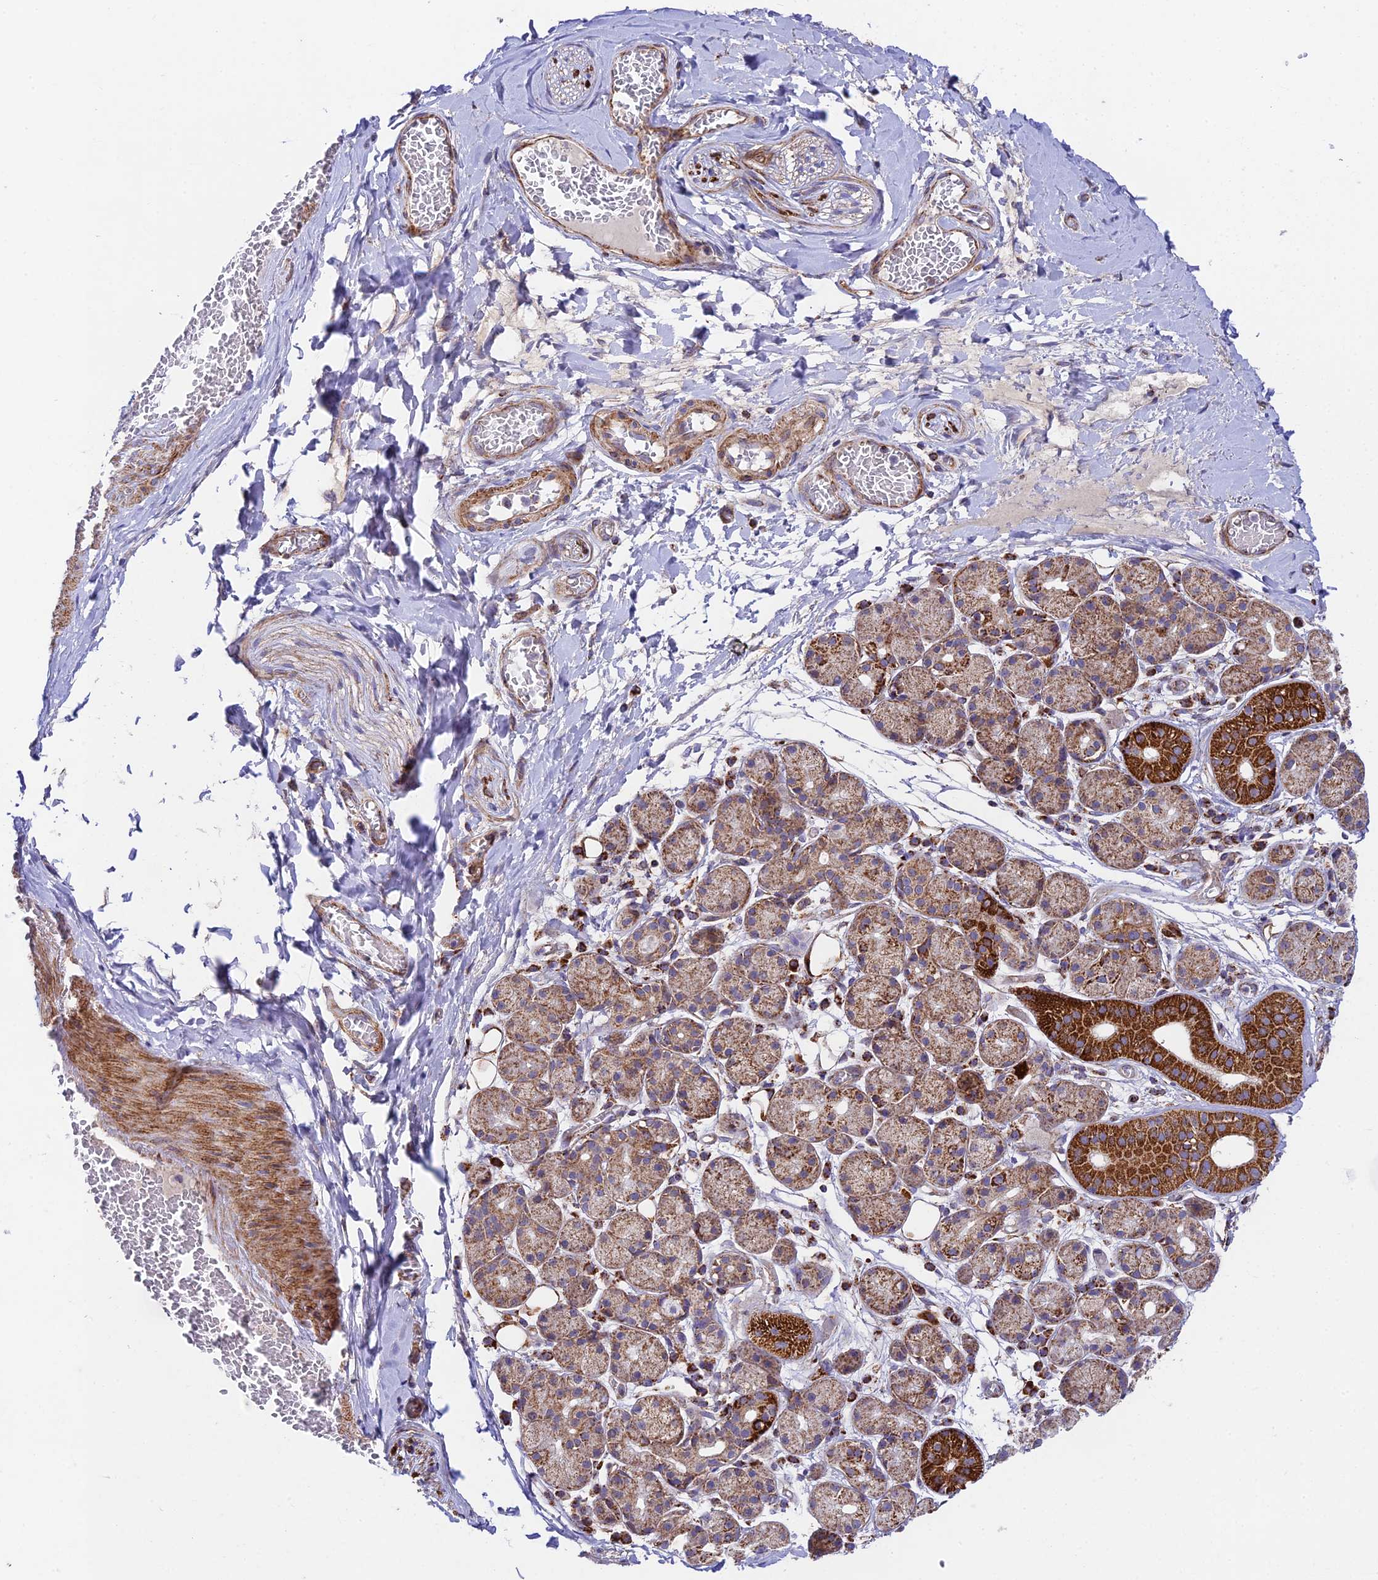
{"staining": {"intensity": "negative", "quantity": "none", "location": "none"}, "tissue": "soft tissue", "cell_type": "Fibroblasts", "image_type": "normal", "snomed": [{"axis": "morphology", "description": "Normal tissue, NOS"}, {"axis": "topography", "description": "Salivary gland"}, {"axis": "topography", "description": "Peripheral nerve tissue"}], "caption": "This micrograph is of unremarkable soft tissue stained with immunohistochemistry (IHC) to label a protein in brown with the nuclei are counter-stained blue. There is no expression in fibroblasts.", "gene": "KHDC3L", "patient": {"sex": "male", "age": 62}}